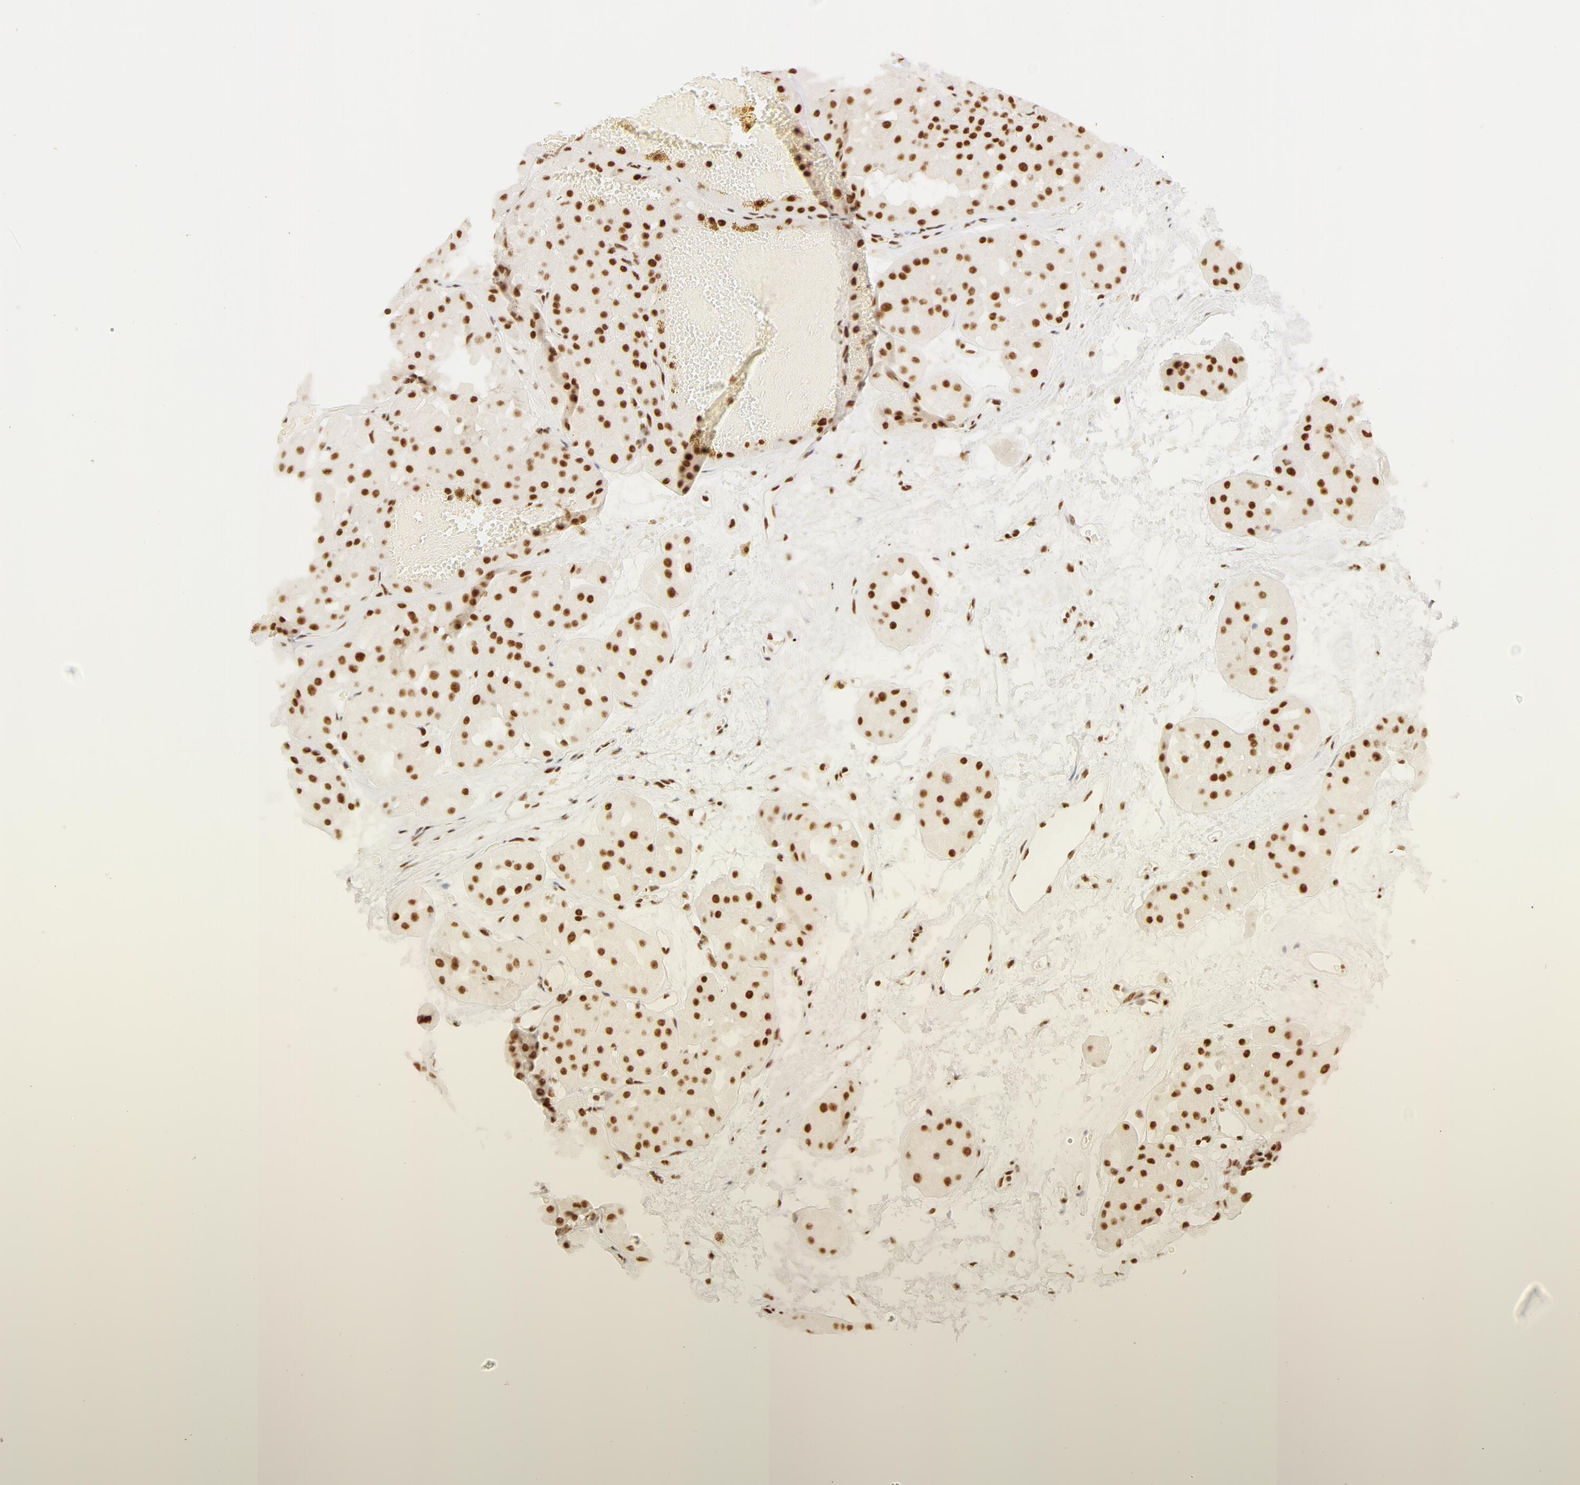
{"staining": {"intensity": "weak", "quantity": ">75%", "location": "nuclear"}, "tissue": "renal cancer", "cell_type": "Tumor cells", "image_type": "cancer", "snomed": [{"axis": "morphology", "description": "Adenocarcinoma, uncertain malignant potential"}, {"axis": "topography", "description": "Kidney"}], "caption": "An image showing weak nuclear staining in approximately >75% of tumor cells in renal cancer, as visualized by brown immunohistochemical staining.", "gene": "RBM39", "patient": {"sex": "male", "age": 63}}